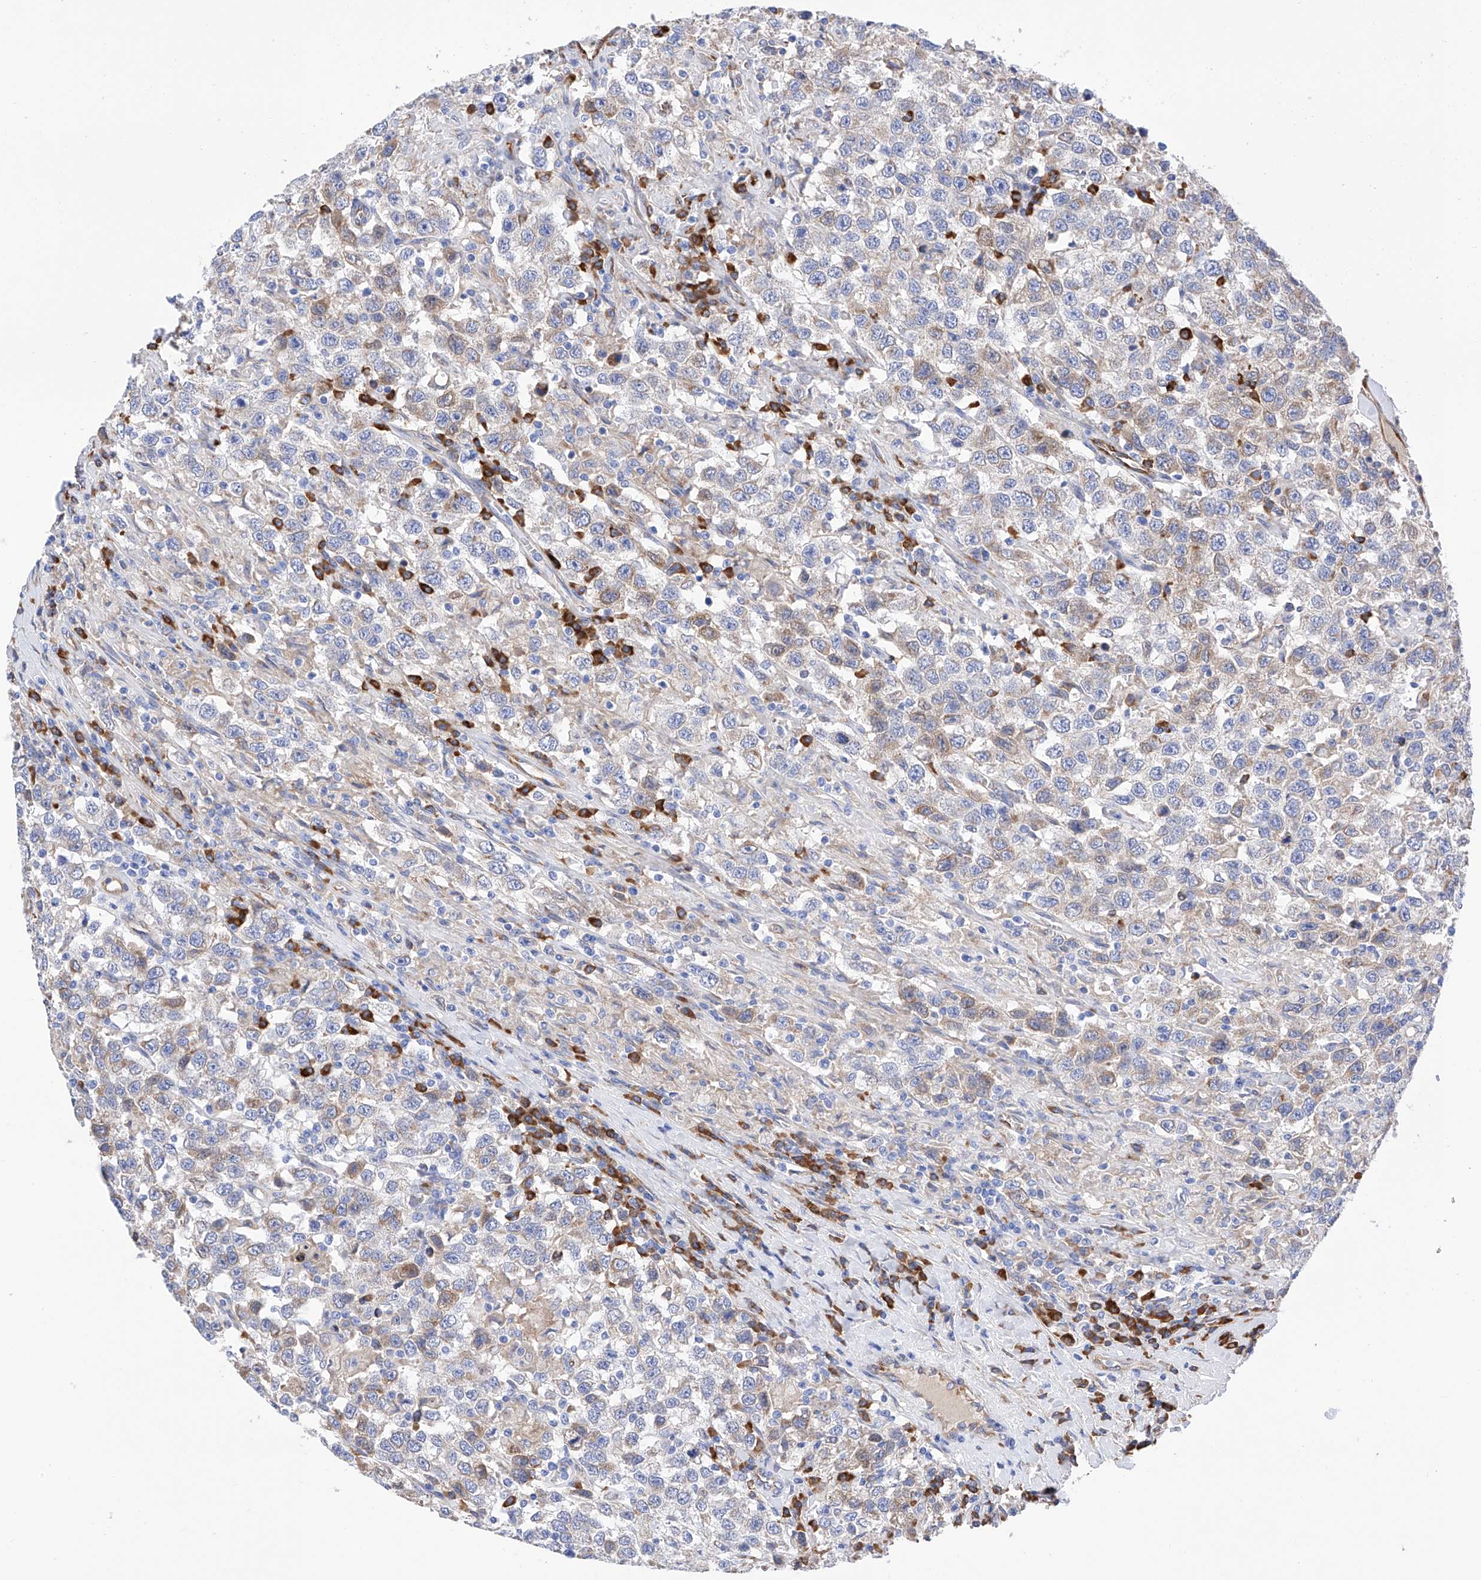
{"staining": {"intensity": "weak", "quantity": "<25%", "location": "cytoplasmic/membranous"}, "tissue": "testis cancer", "cell_type": "Tumor cells", "image_type": "cancer", "snomed": [{"axis": "morphology", "description": "Seminoma, NOS"}, {"axis": "topography", "description": "Testis"}], "caption": "Seminoma (testis) stained for a protein using immunohistochemistry (IHC) shows no expression tumor cells.", "gene": "PDIA5", "patient": {"sex": "male", "age": 41}}